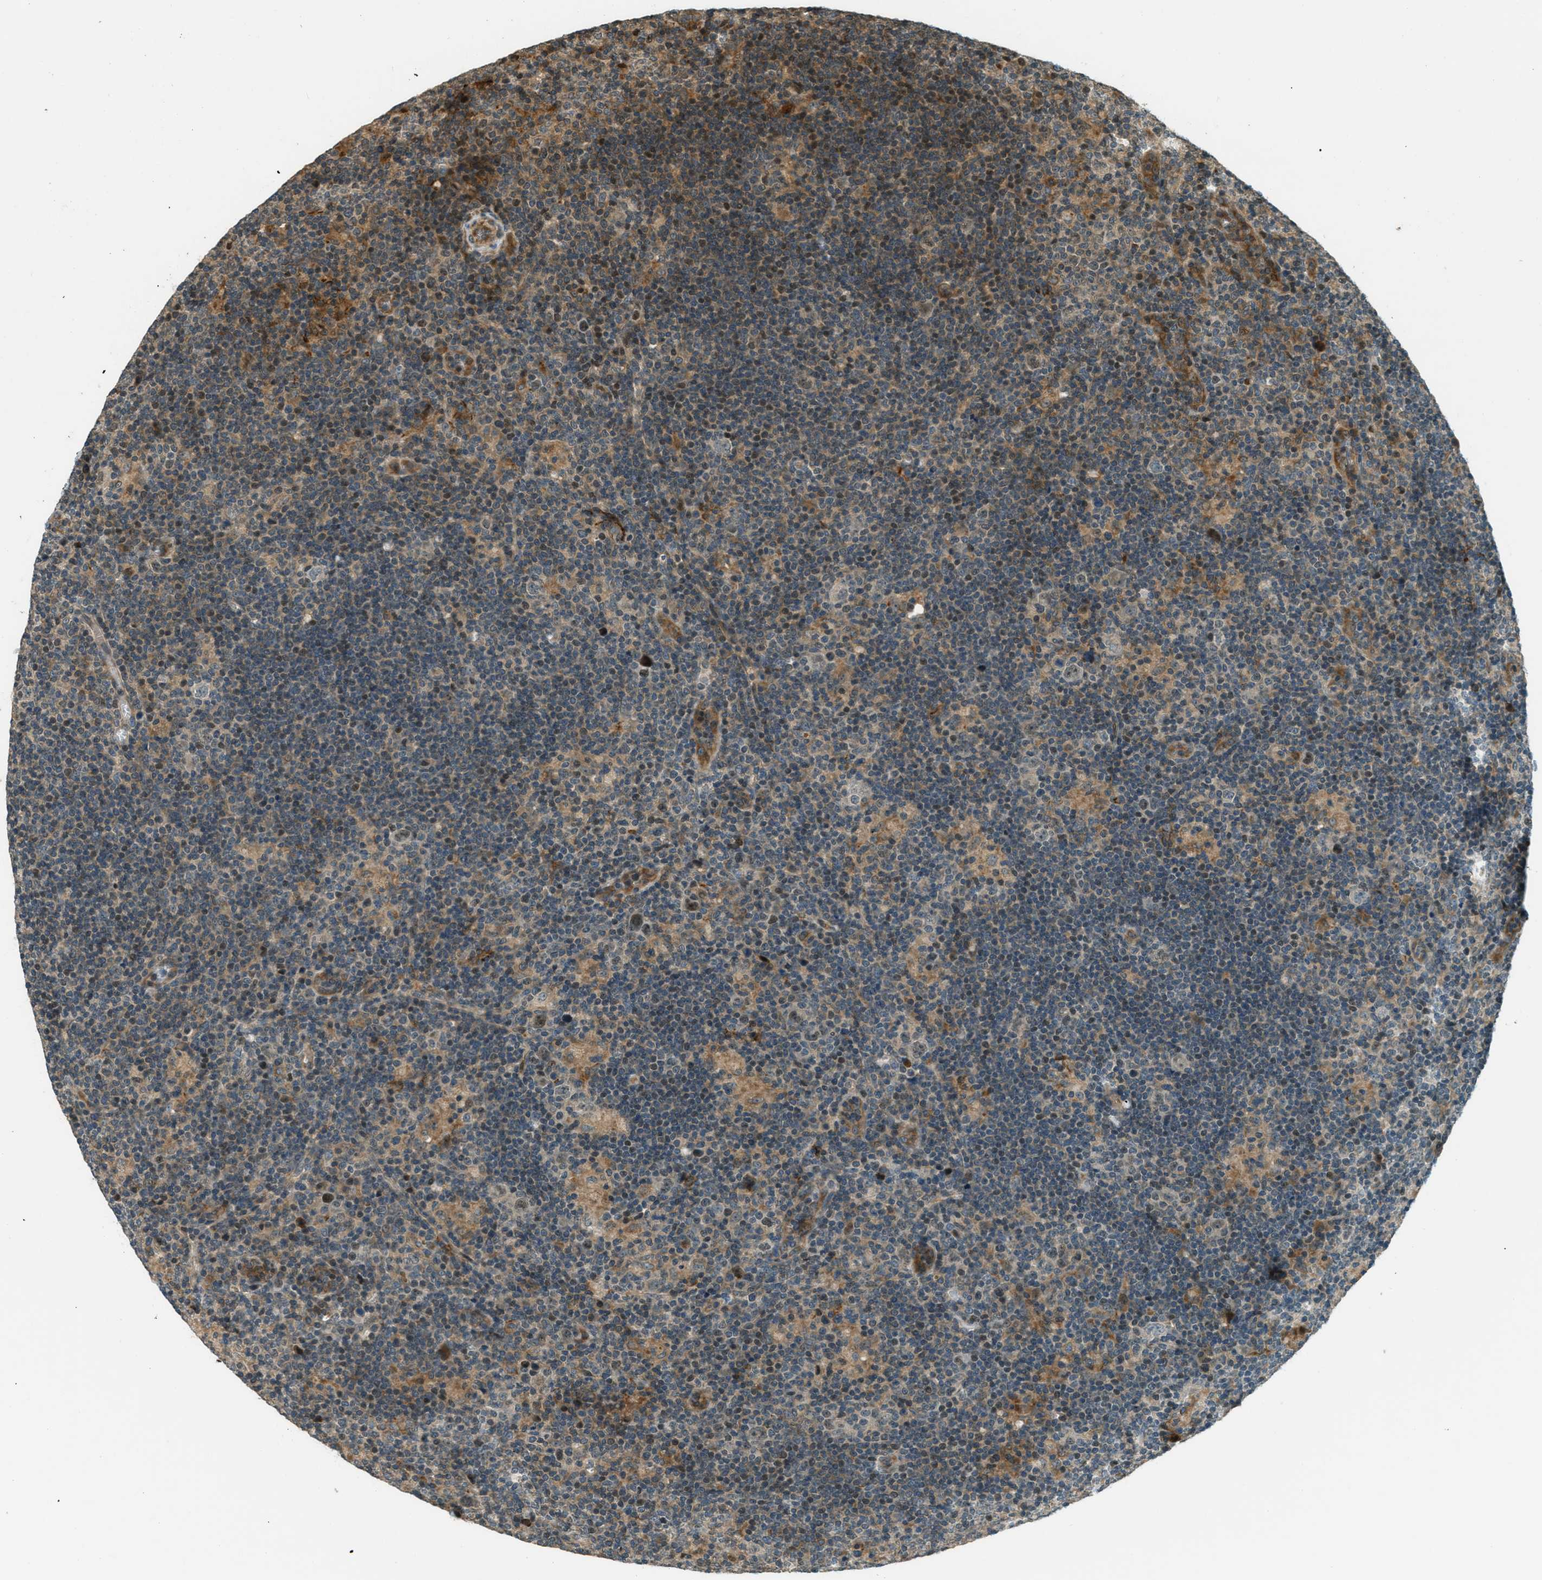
{"staining": {"intensity": "moderate", "quantity": "<25%", "location": "nuclear"}, "tissue": "lymphoma", "cell_type": "Tumor cells", "image_type": "cancer", "snomed": [{"axis": "morphology", "description": "Hodgkin's disease, NOS"}, {"axis": "topography", "description": "Lymph node"}], "caption": "Immunohistochemistry (IHC) image of neoplastic tissue: Hodgkin's disease stained using immunohistochemistry shows low levels of moderate protein expression localized specifically in the nuclear of tumor cells, appearing as a nuclear brown color.", "gene": "PTPN23", "patient": {"sex": "female", "age": 57}}